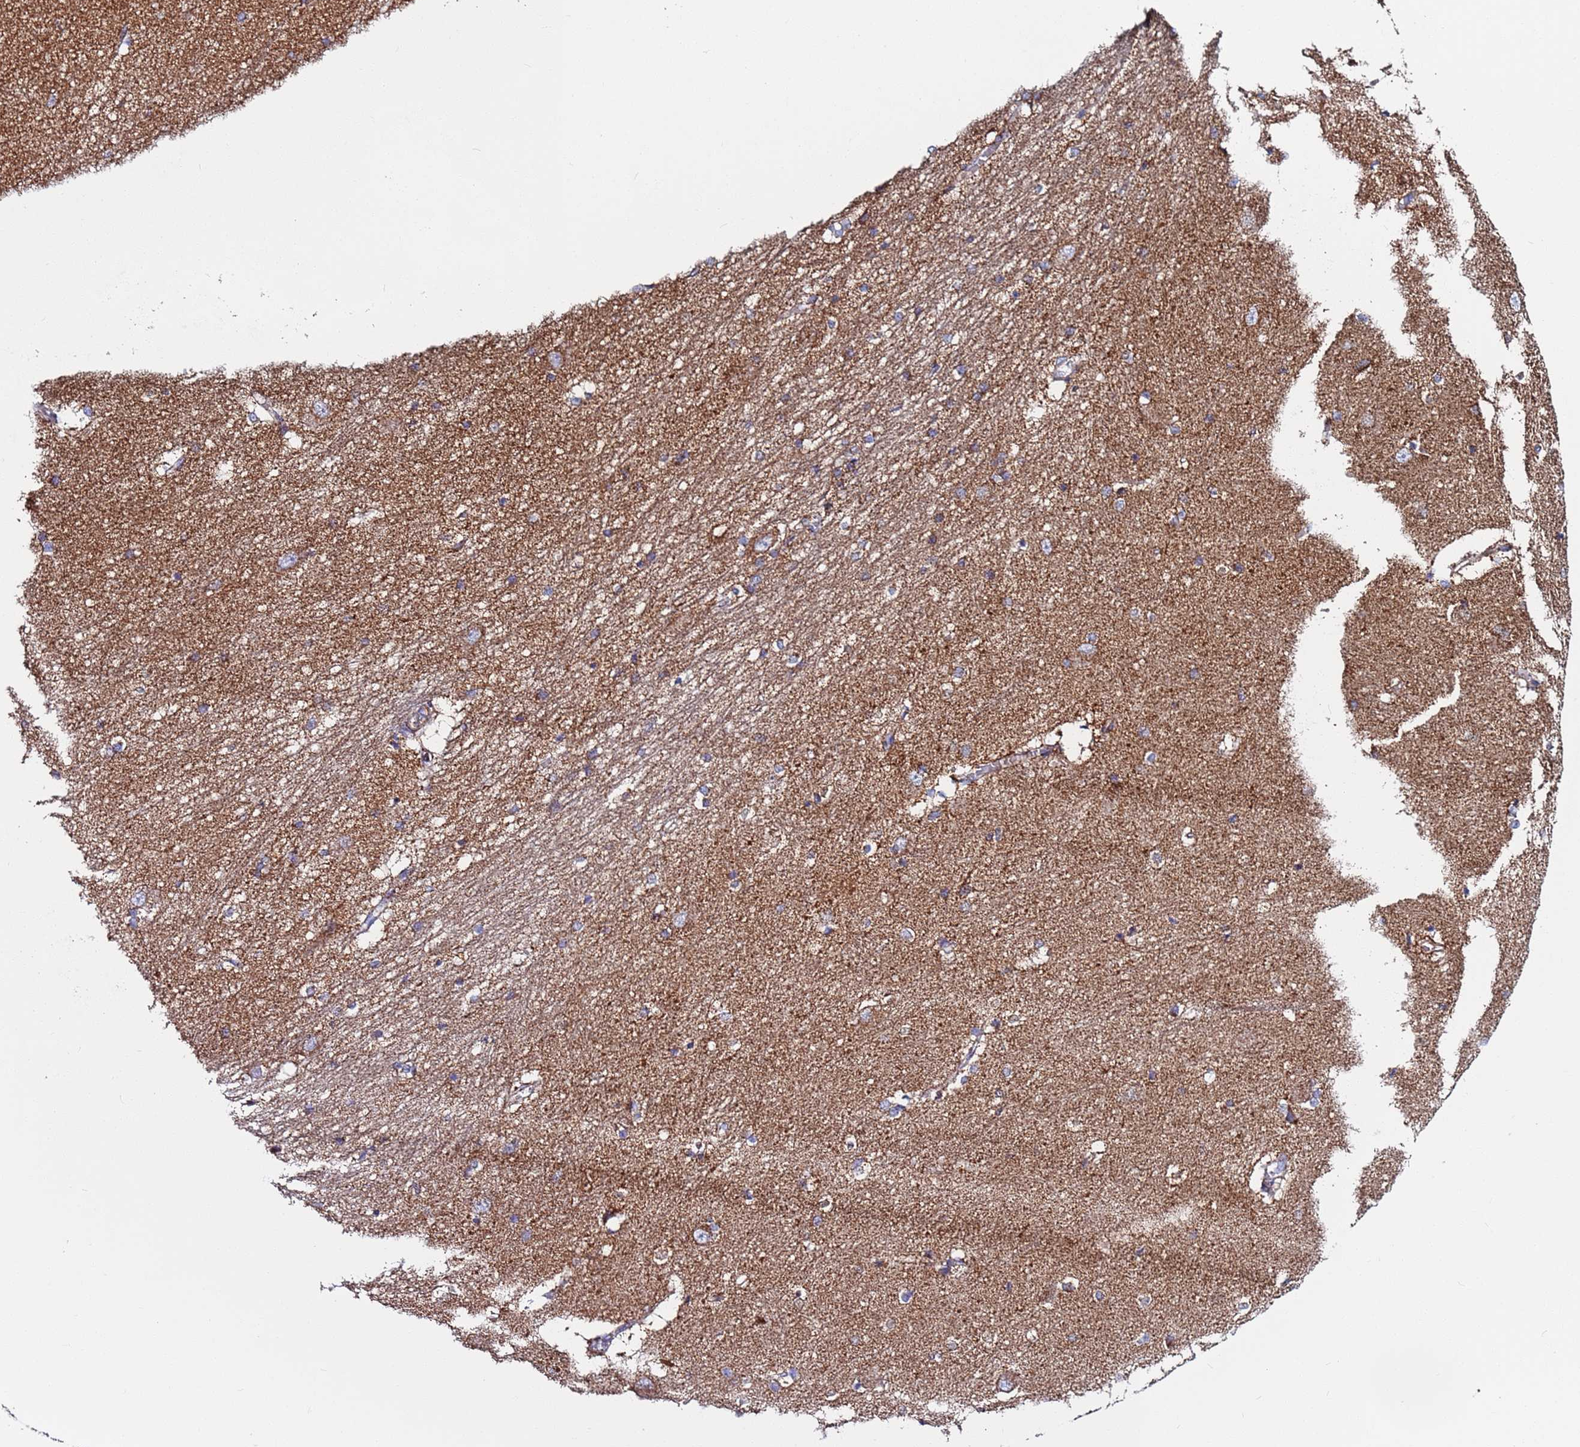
{"staining": {"intensity": "weak", "quantity": "25%-75%", "location": "cytoplasmic/membranous"}, "tissue": "caudate", "cell_type": "Glial cells", "image_type": "normal", "snomed": [{"axis": "morphology", "description": "Normal tissue, NOS"}, {"axis": "topography", "description": "Lateral ventricle wall"}], "caption": "High-power microscopy captured an immunohistochemistry micrograph of unremarkable caudate, revealing weak cytoplasmic/membranous expression in approximately 25%-75% of glial cells. Using DAB (brown) and hematoxylin (blue) stains, captured at high magnification using brightfield microscopy.", "gene": "ZBTB39", "patient": {"sex": "male", "age": 37}}